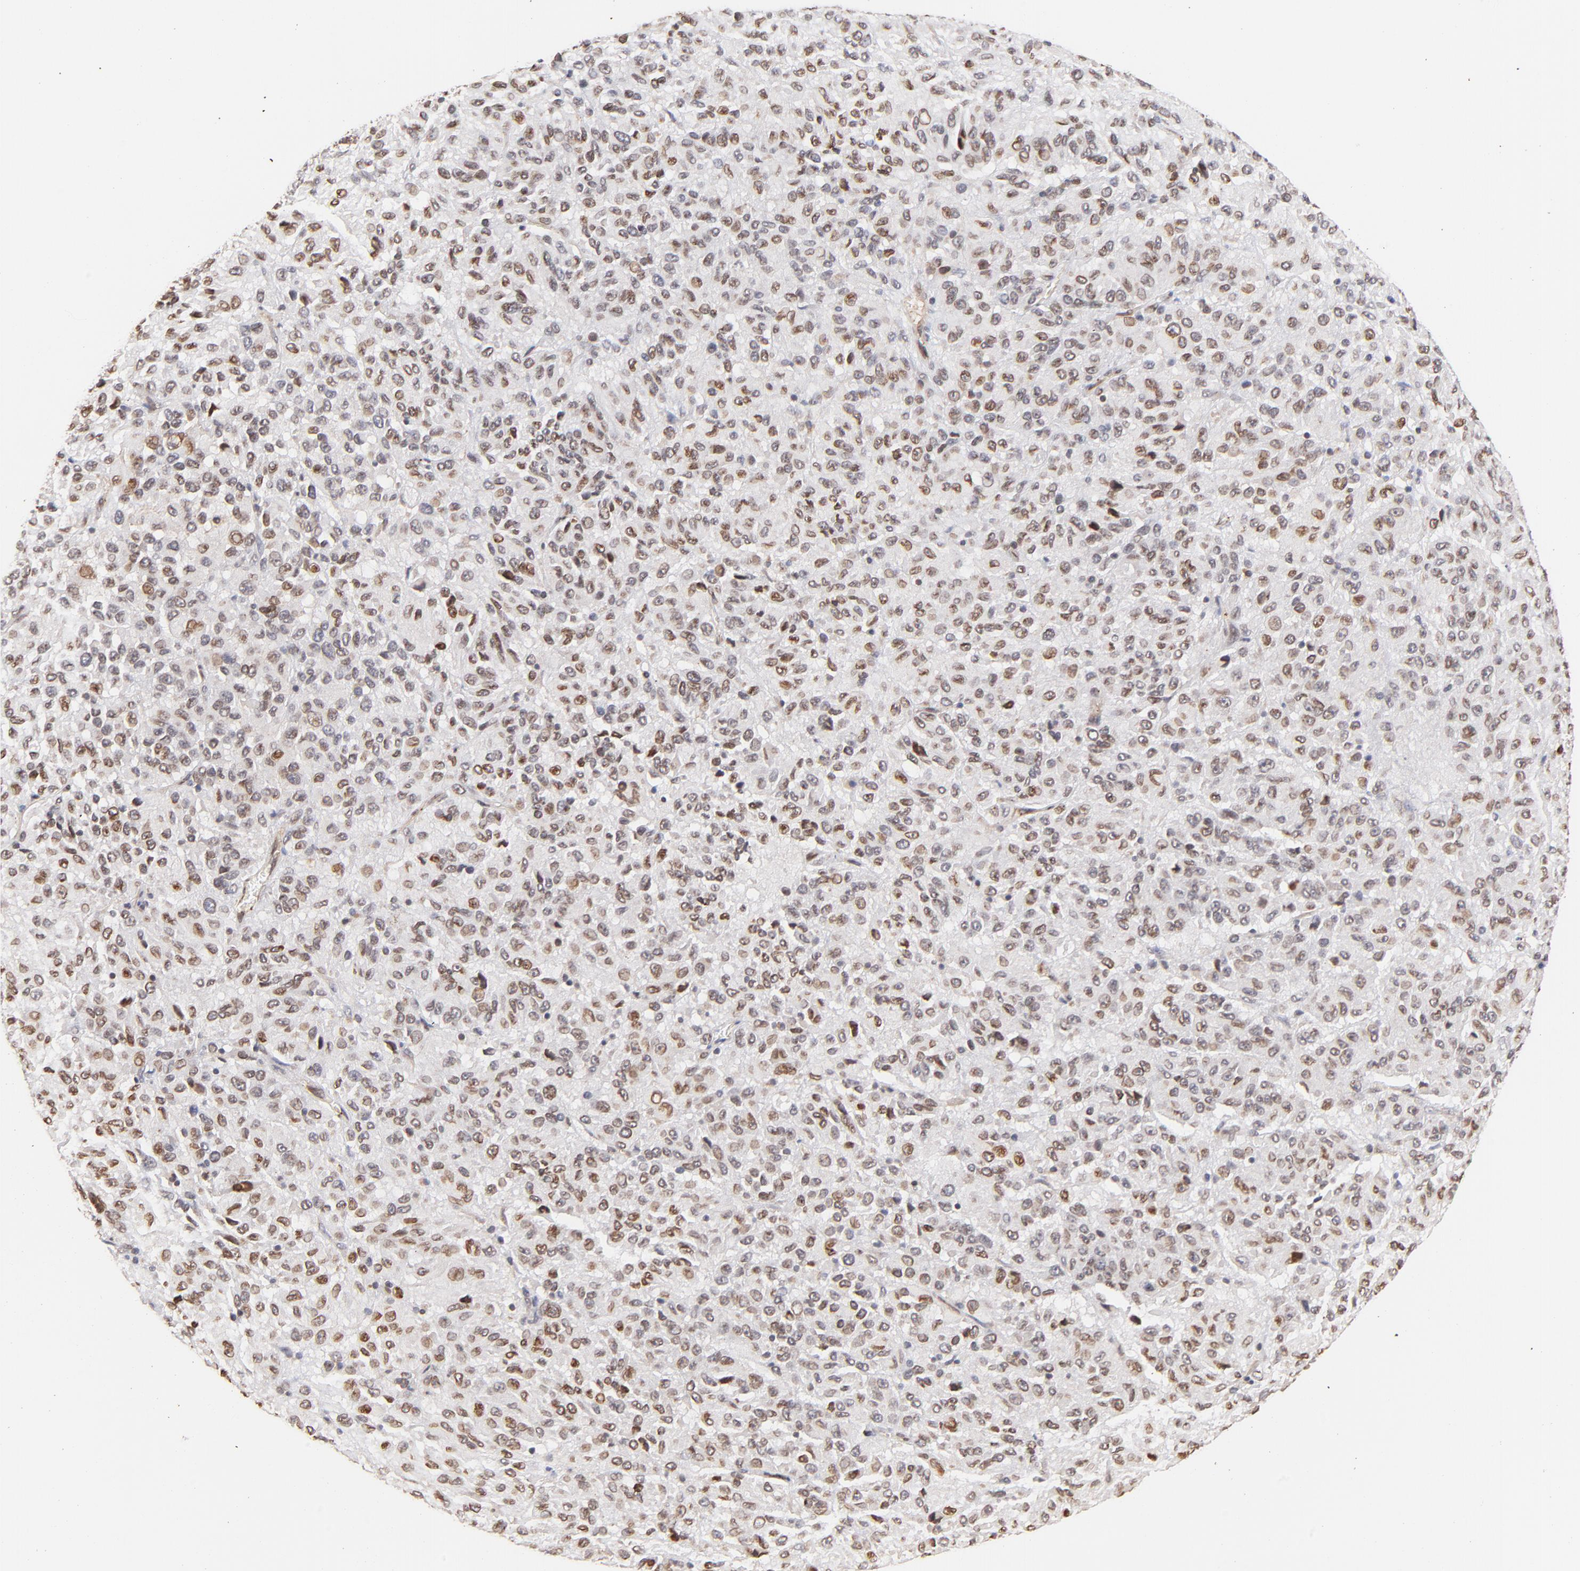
{"staining": {"intensity": "weak", "quantity": "25%-75%", "location": "cytoplasmic/membranous,nuclear"}, "tissue": "melanoma", "cell_type": "Tumor cells", "image_type": "cancer", "snomed": [{"axis": "morphology", "description": "Malignant melanoma, Metastatic site"}, {"axis": "topography", "description": "Lung"}], "caption": "This micrograph reveals malignant melanoma (metastatic site) stained with immunohistochemistry to label a protein in brown. The cytoplasmic/membranous and nuclear of tumor cells show weak positivity for the protein. Nuclei are counter-stained blue.", "gene": "ZFP92", "patient": {"sex": "male", "age": 64}}